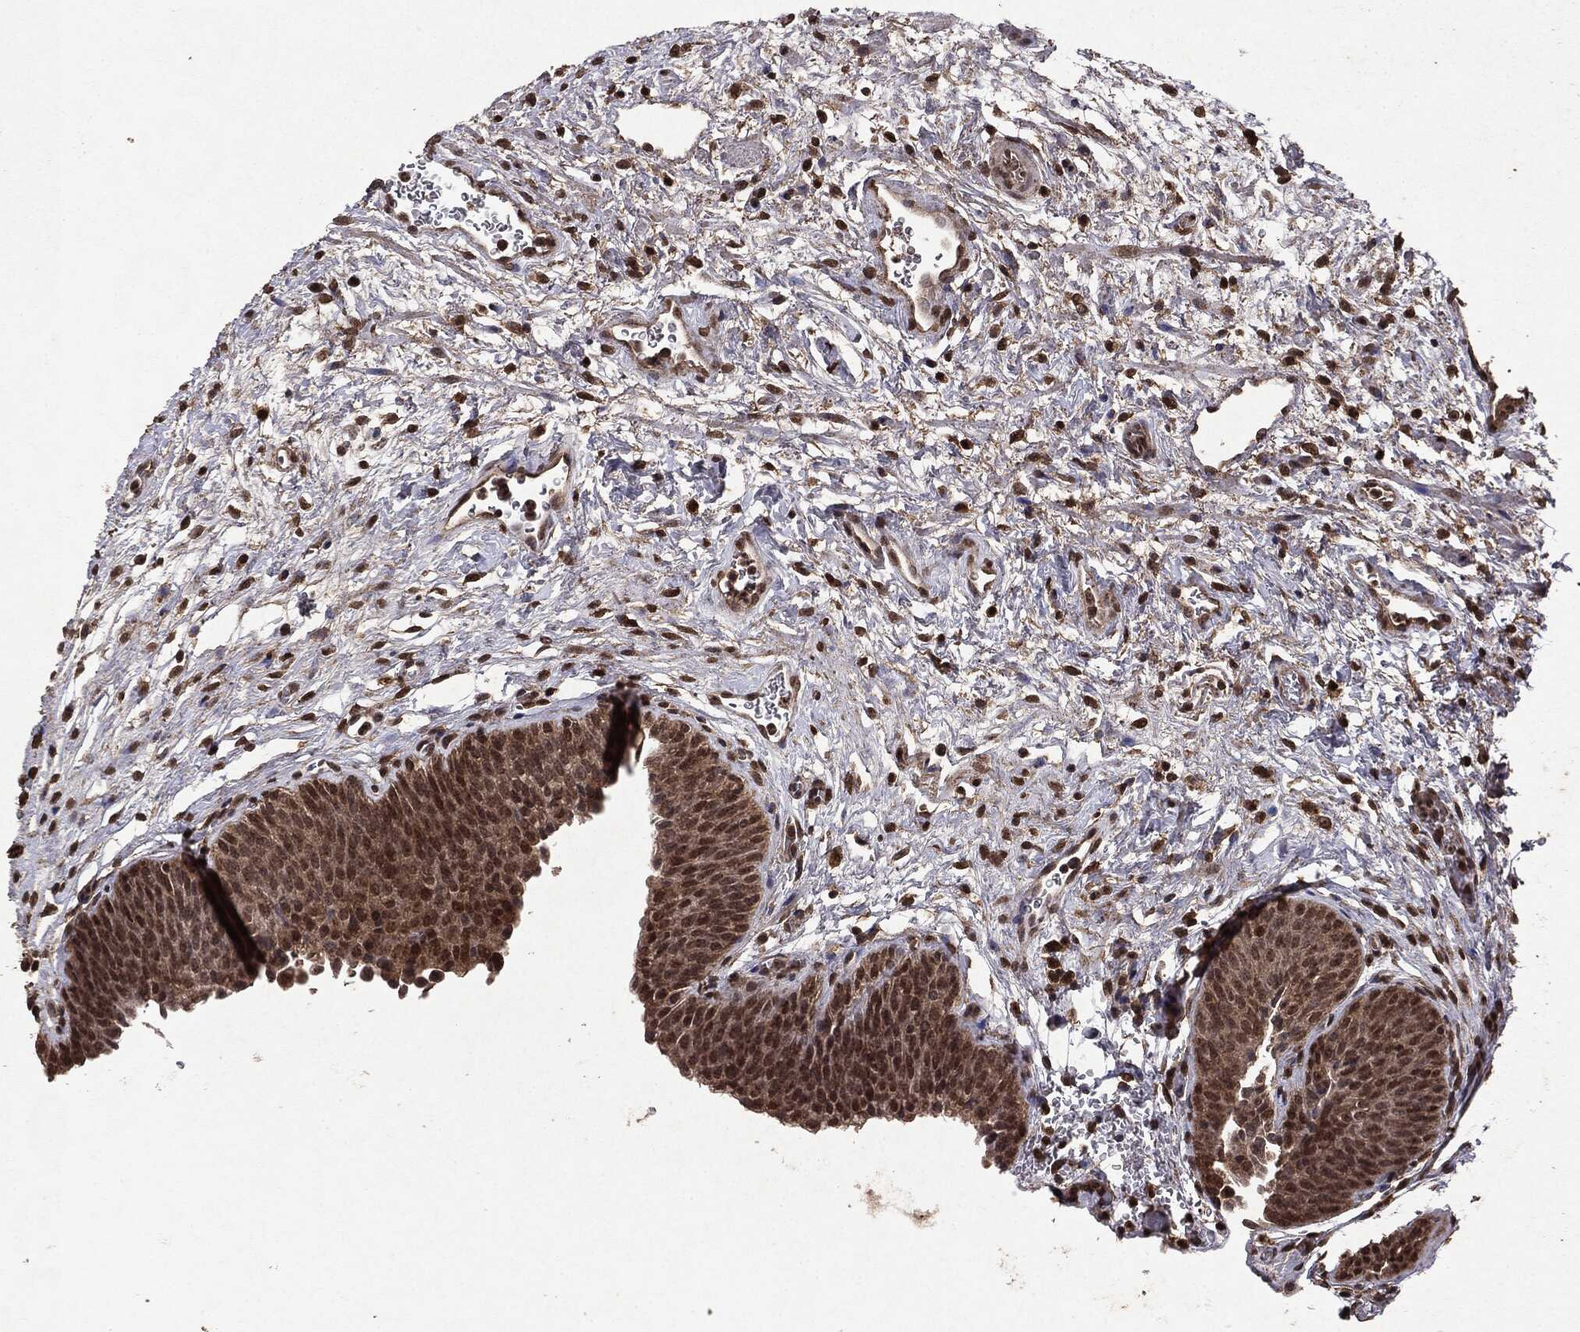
{"staining": {"intensity": "moderate", "quantity": ">75%", "location": "cytoplasmic/membranous,nuclear"}, "tissue": "urinary bladder", "cell_type": "Urothelial cells", "image_type": "normal", "snomed": [{"axis": "morphology", "description": "Normal tissue, NOS"}, {"axis": "topography", "description": "Urinary bladder"}], "caption": "Benign urinary bladder displays moderate cytoplasmic/membranous,nuclear staining in about >75% of urothelial cells, visualized by immunohistochemistry. The staining was performed using DAB, with brown indicating positive protein expression. Nuclei are stained blue with hematoxylin.", "gene": "PEBP1", "patient": {"sex": "male", "age": 37}}